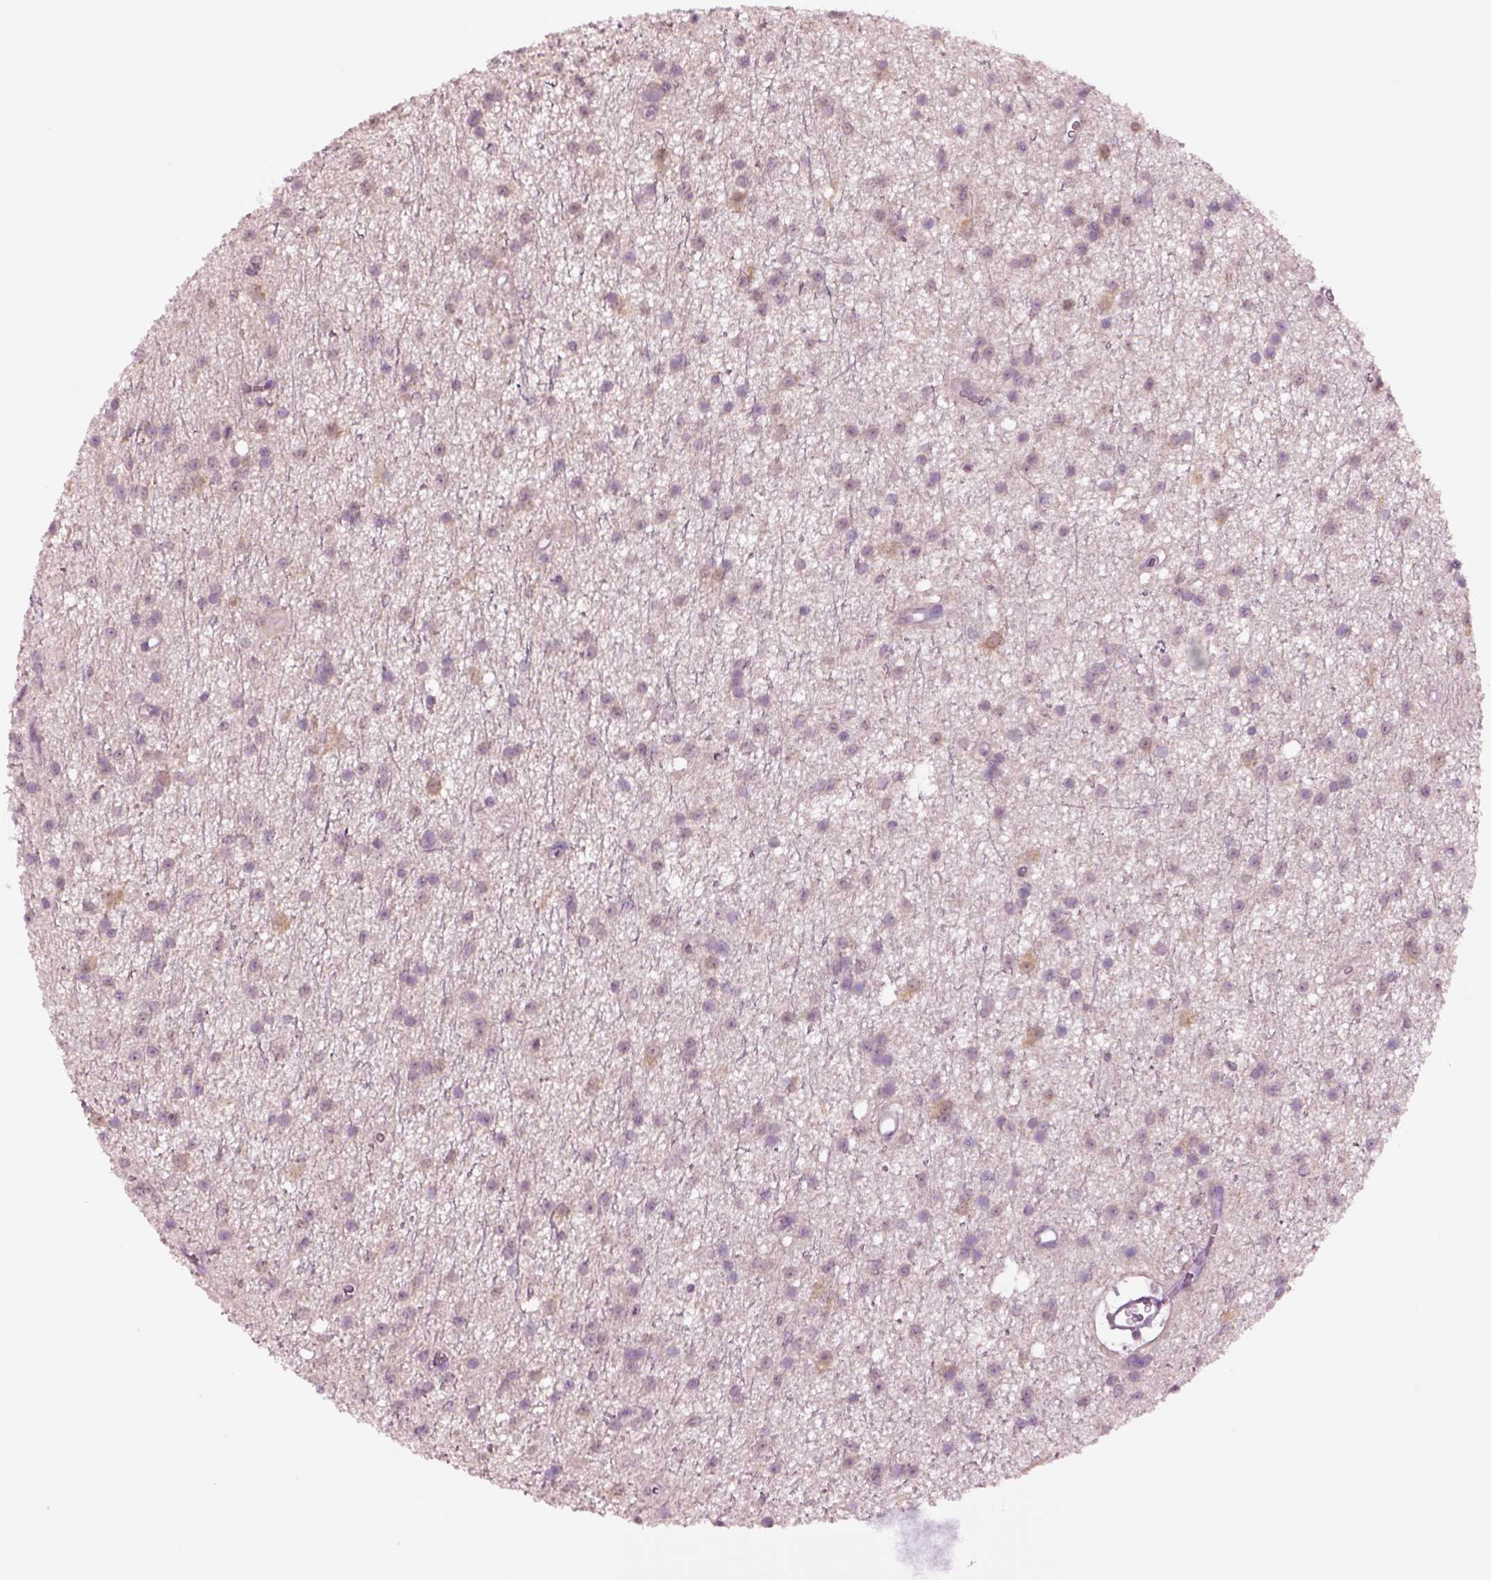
{"staining": {"intensity": "negative", "quantity": "none", "location": "none"}, "tissue": "glioma", "cell_type": "Tumor cells", "image_type": "cancer", "snomed": [{"axis": "morphology", "description": "Glioma, malignant, Low grade"}, {"axis": "topography", "description": "Brain"}], "caption": "Tumor cells are negative for brown protein staining in glioma.", "gene": "CLPSL1", "patient": {"sex": "male", "age": 27}}